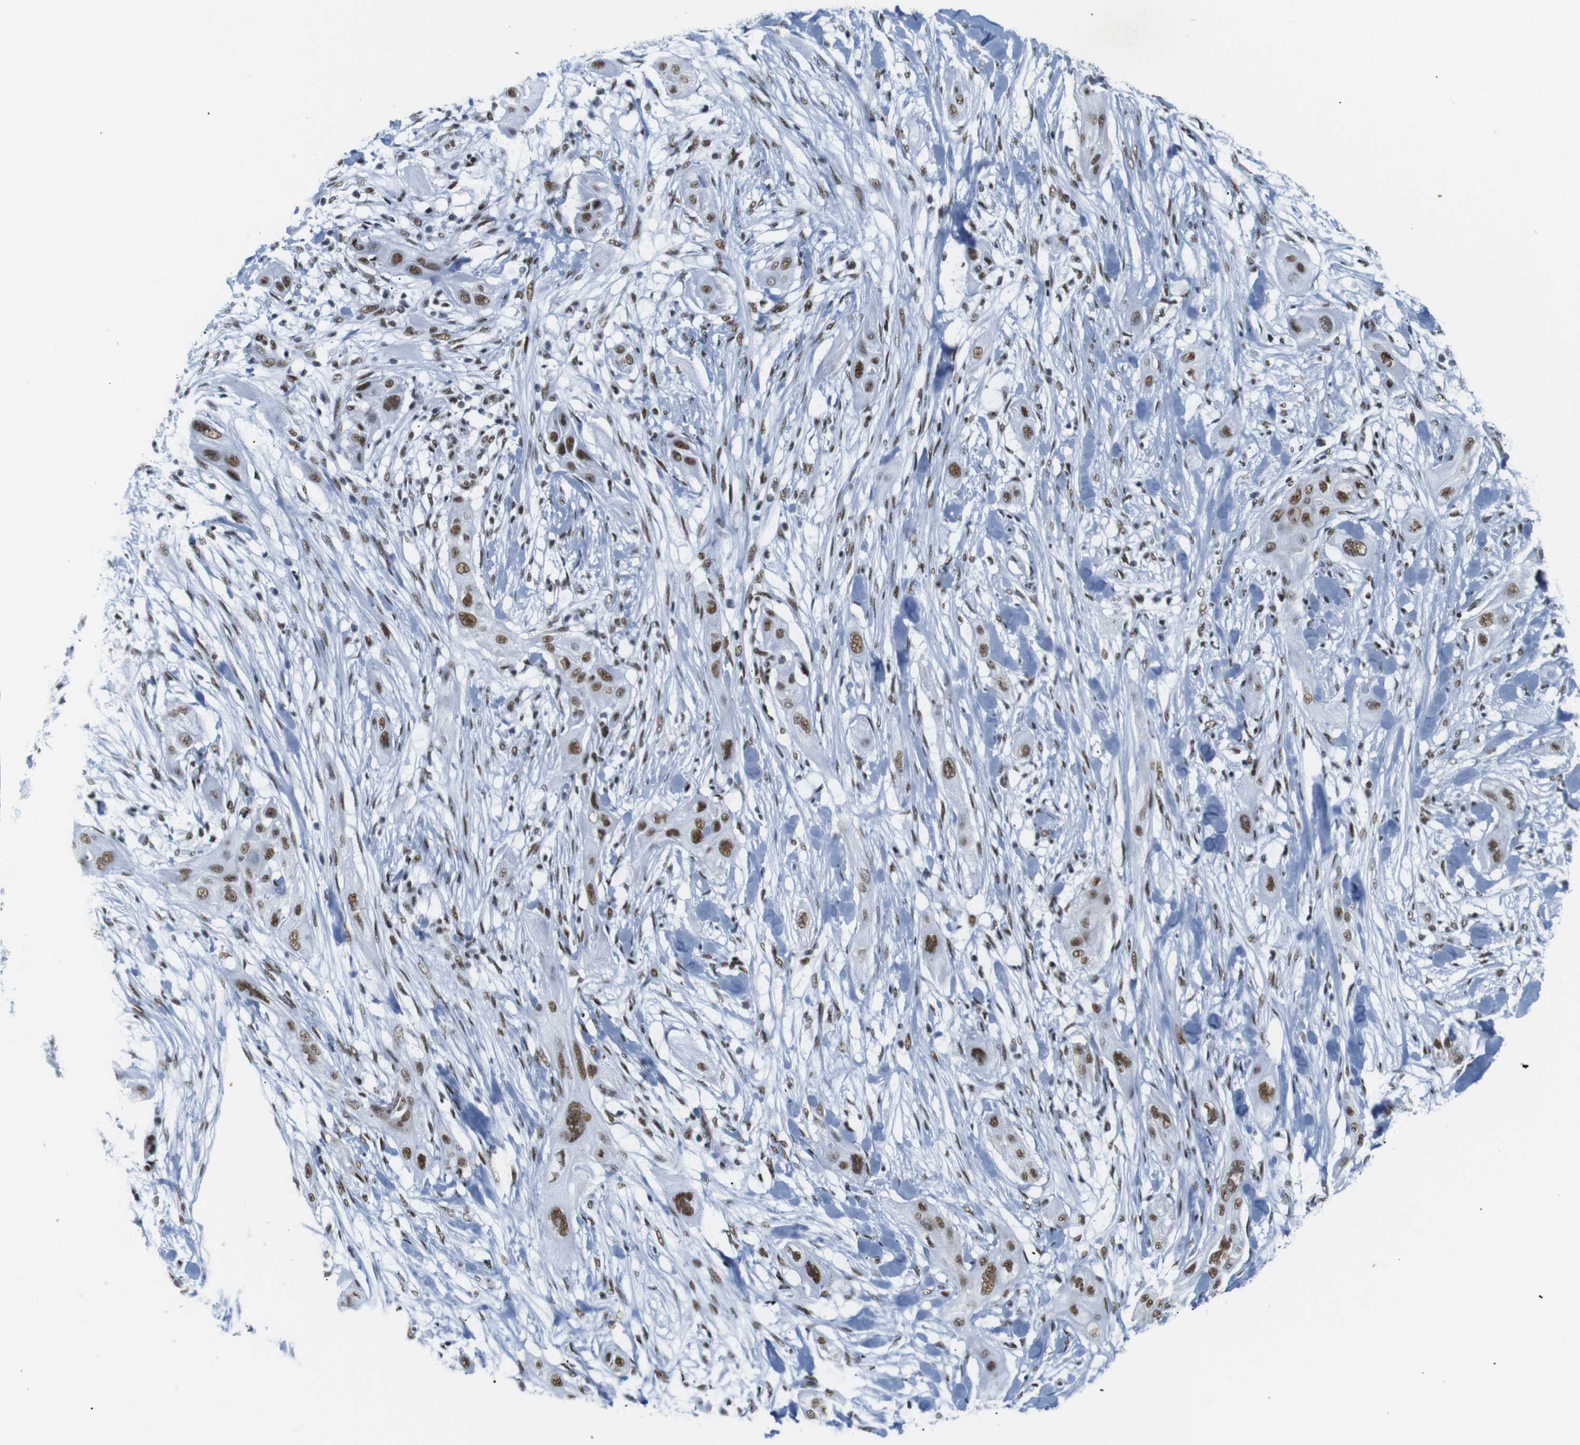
{"staining": {"intensity": "strong", "quantity": ">75%", "location": "nuclear"}, "tissue": "lung cancer", "cell_type": "Tumor cells", "image_type": "cancer", "snomed": [{"axis": "morphology", "description": "Squamous cell carcinoma, NOS"}, {"axis": "topography", "description": "Lung"}], "caption": "Lung squamous cell carcinoma was stained to show a protein in brown. There is high levels of strong nuclear staining in about >75% of tumor cells. (IHC, brightfield microscopy, high magnification).", "gene": "TRA2B", "patient": {"sex": "female", "age": 47}}